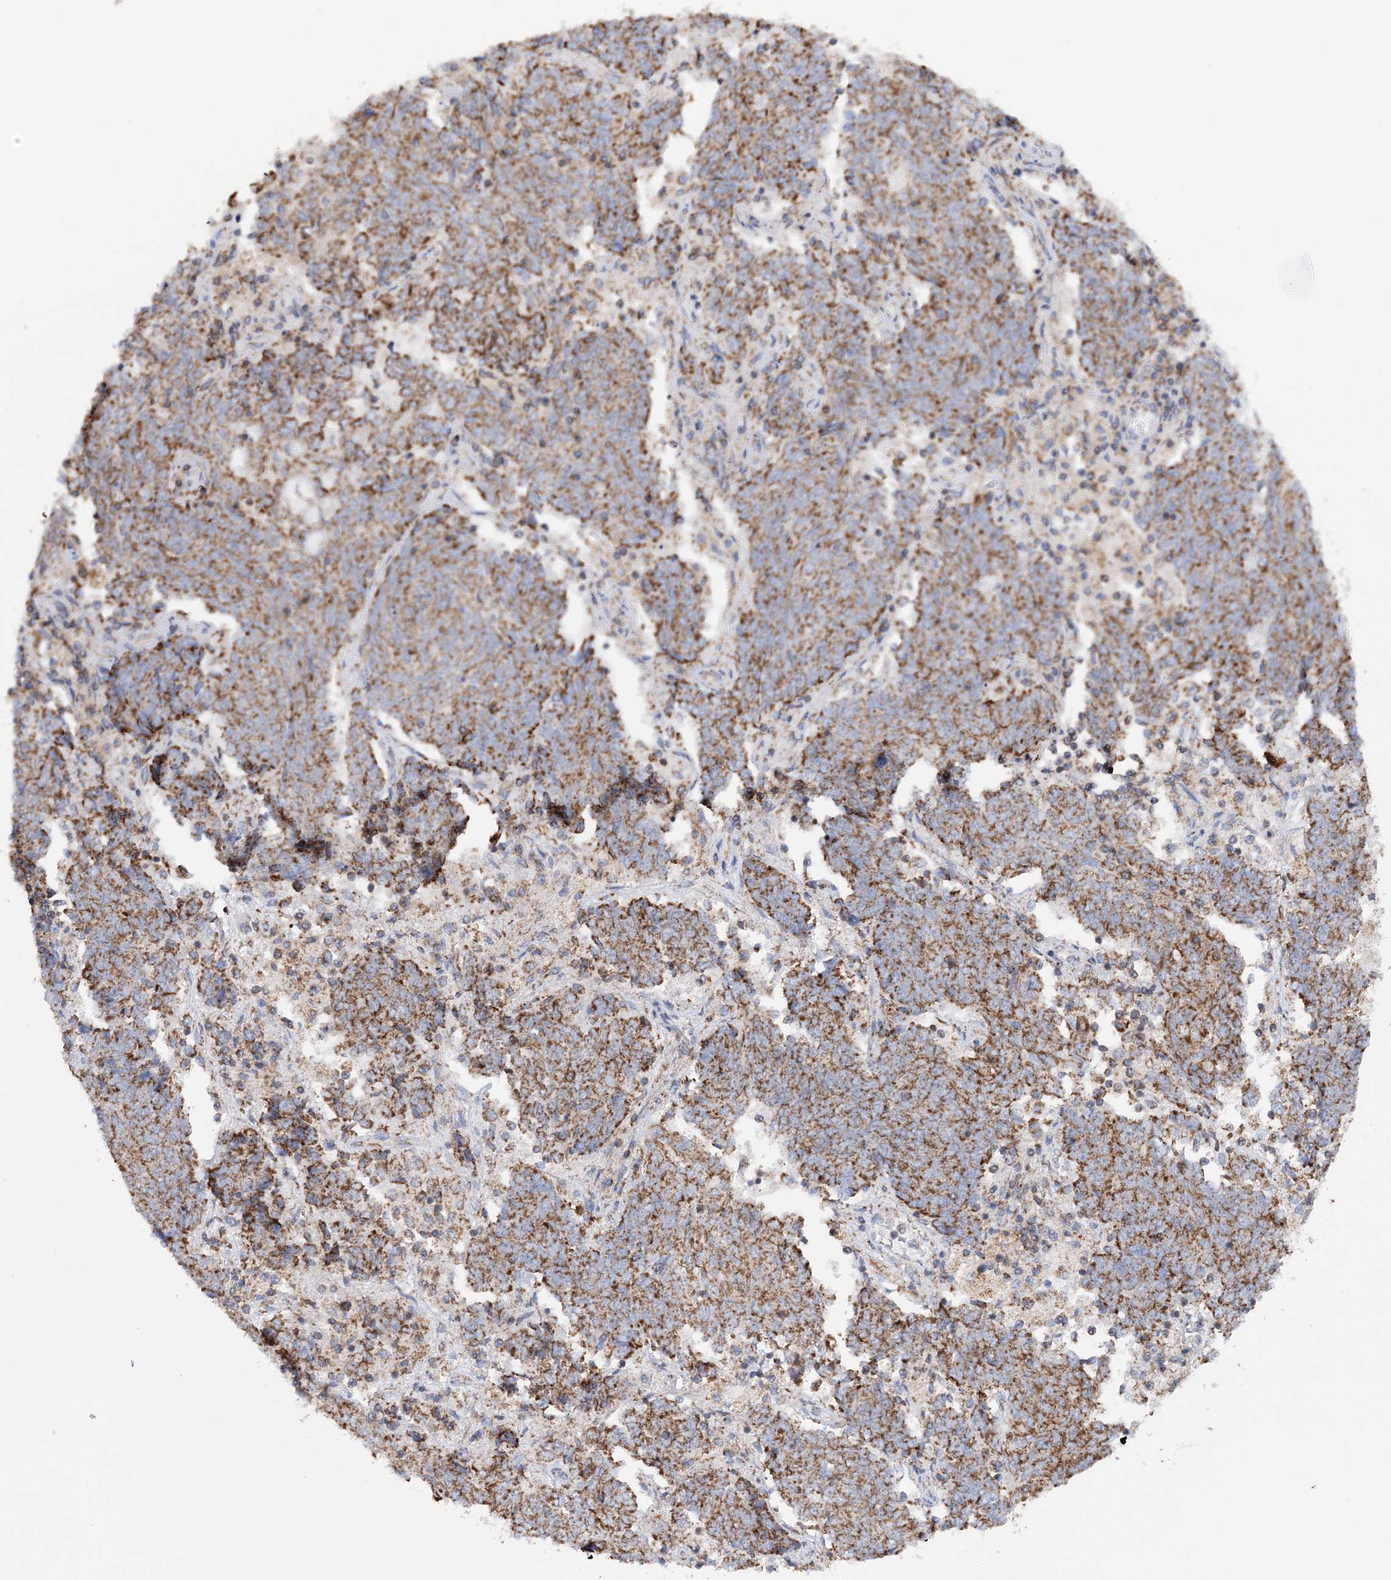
{"staining": {"intensity": "moderate", "quantity": ">75%", "location": "cytoplasmic/membranous"}, "tissue": "endometrial cancer", "cell_type": "Tumor cells", "image_type": "cancer", "snomed": [{"axis": "morphology", "description": "Adenocarcinoma, NOS"}, {"axis": "topography", "description": "Endometrium"}], "caption": "High-power microscopy captured an IHC histopathology image of endometrial adenocarcinoma, revealing moderate cytoplasmic/membranous positivity in about >75% of tumor cells.", "gene": "TTC32", "patient": {"sex": "female", "age": 80}}